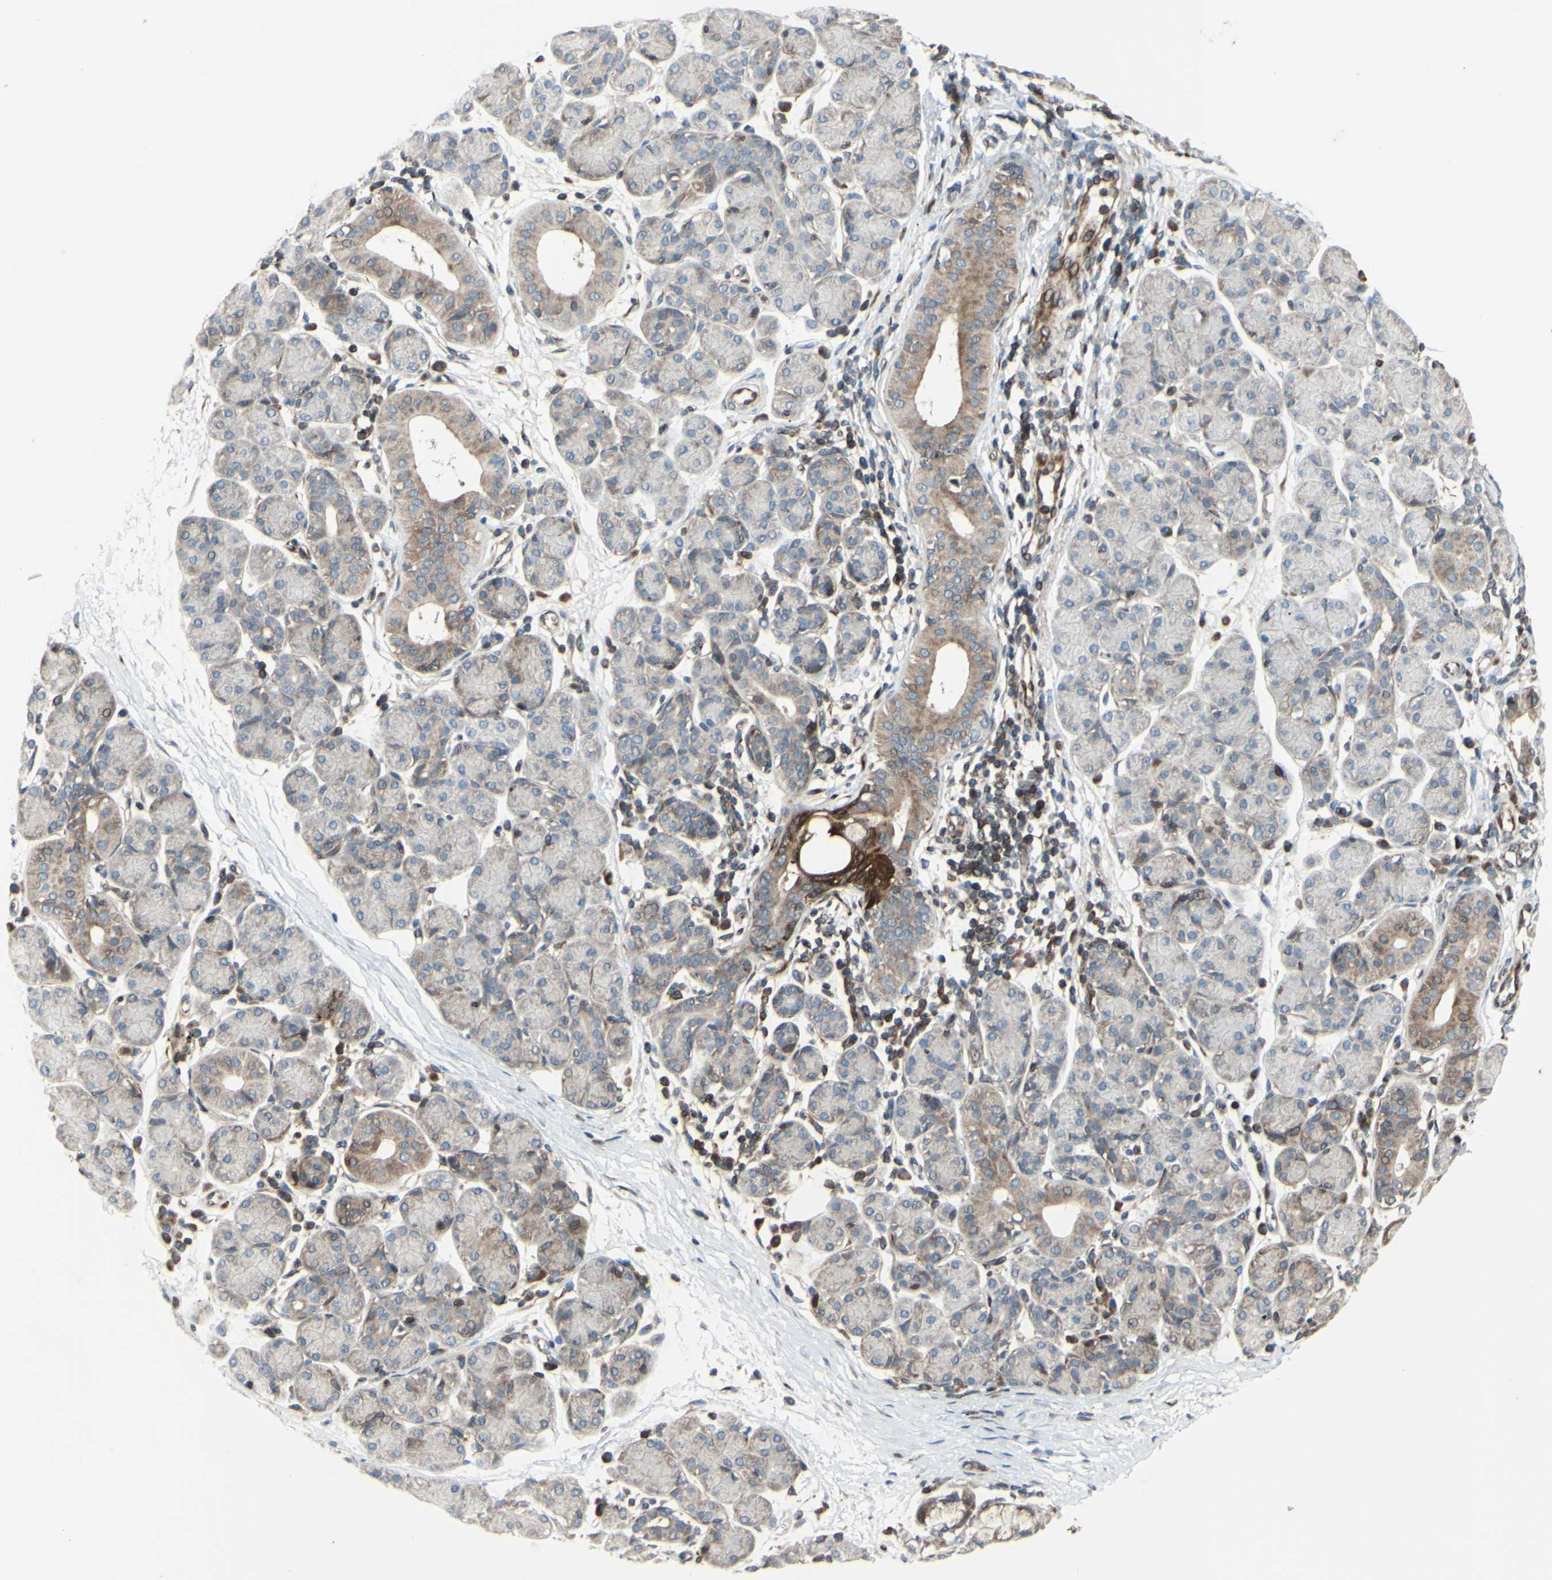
{"staining": {"intensity": "weak", "quantity": "25%-75%", "location": "cytoplasmic/membranous"}, "tissue": "salivary gland", "cell_type": "Glandular cells", "image_type": "normal", "snomed": [{"axis": "morphology", "description": "Normal tissue, NOS"}, {"axis": "morphology", "description": "Inflammation, NOS"}, {"axis": "topography", "description": "Lymph node"}, {"axis": "topography", "description": "Salivary gland"}], "caption": "DAB (3,3'-diaminobenzidine) immunohistochemical staining of unremarkable salivary gland demonstrates weak cytoplasmic/membranous protein positivity in approximately 25%-75% of glandular cells. Using DAB (3,3'-diaminobenzidine) (brown) and hematoxylin (blue) stains, captured at high magnification using brightfield microscopy.", "gene": "PRAF2", "patient": {"sex": "male", "age": 3}}